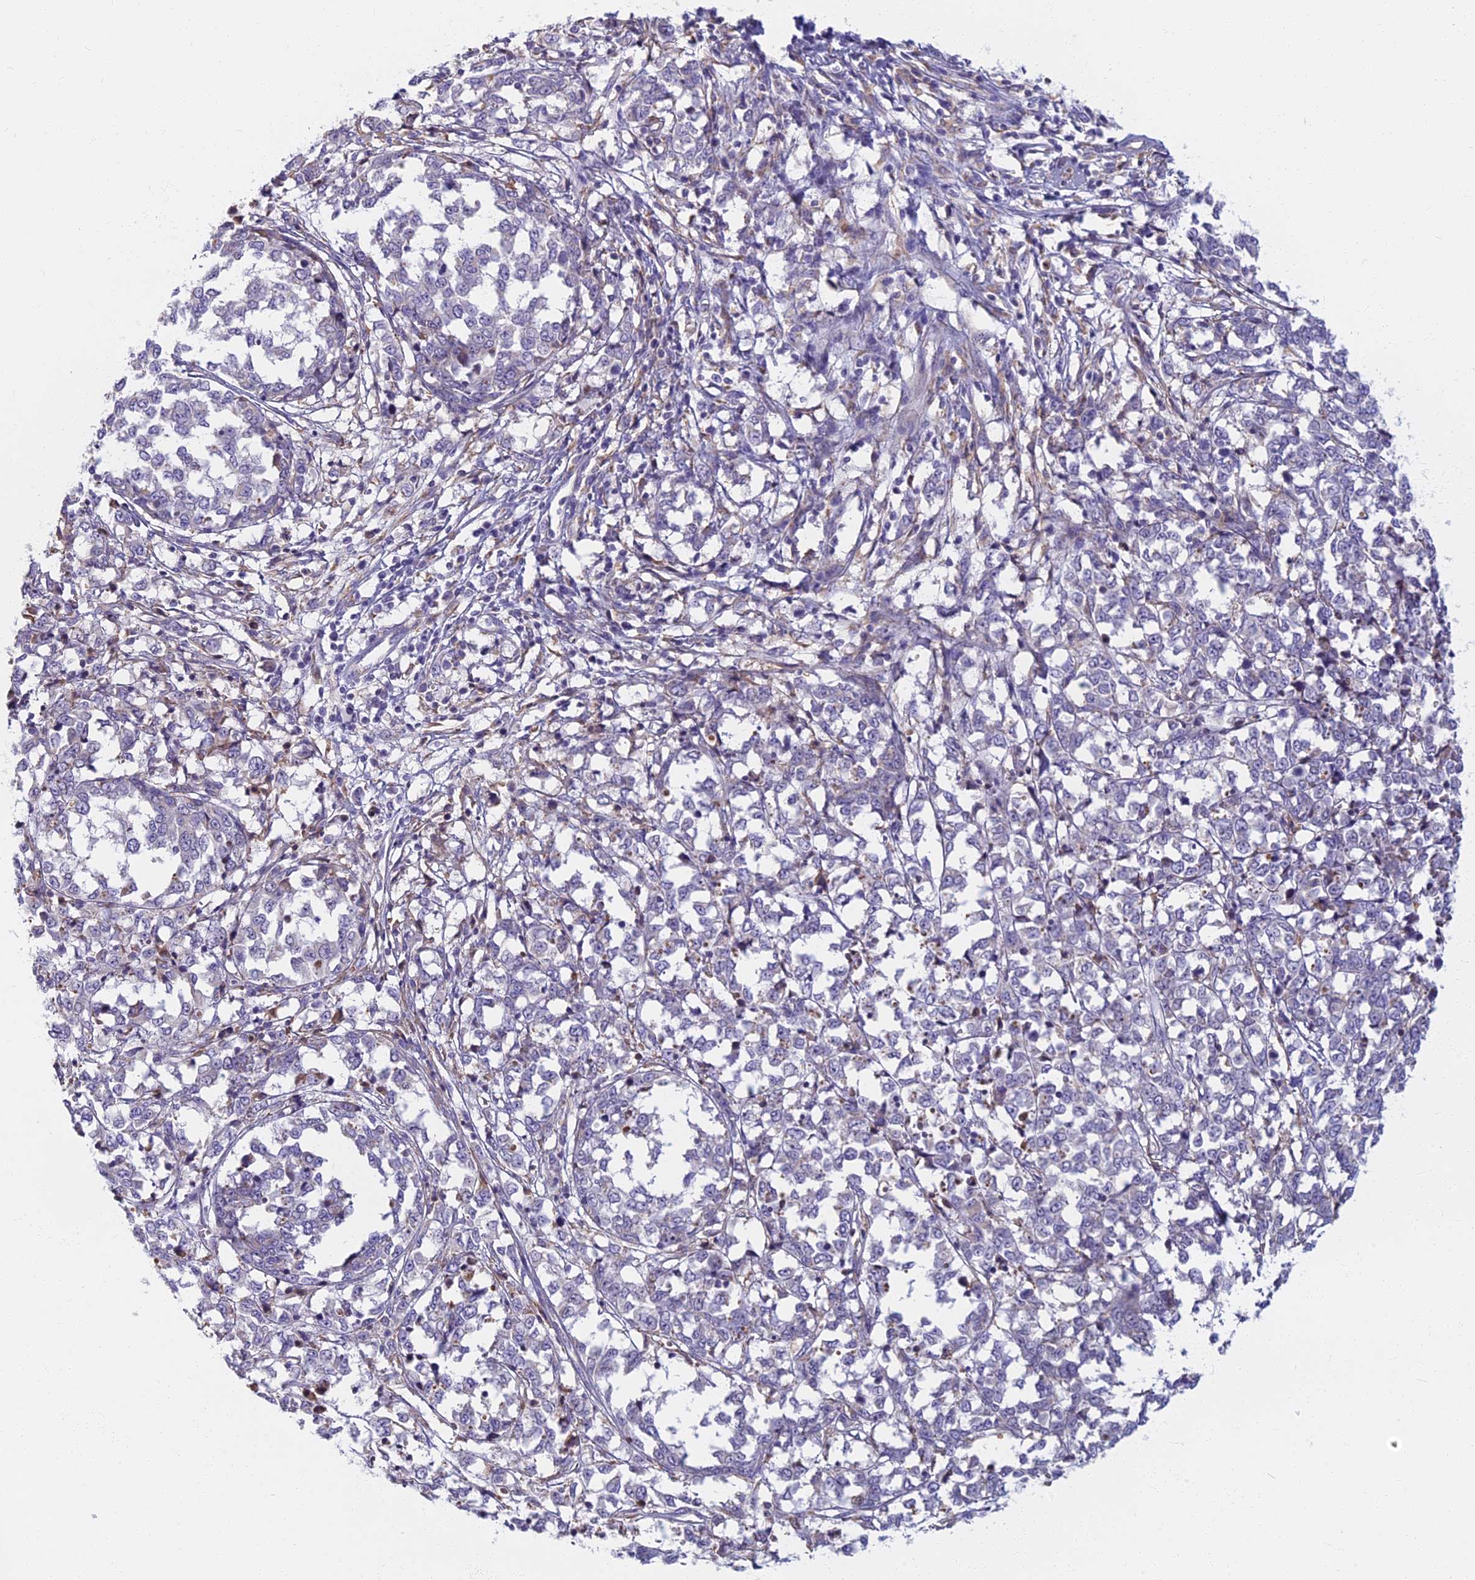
{"staining": {"intensity": "negative", "quantity": "none", "location": "none"}, "tissue": "melanoma", "cell_type": "Tumor cells", "image_type": "cancer", "snomed": [{"axis": "morphology", "description": "Malignant melanoma, NOS"}, {"axis": "topography", "description": "Skin"}], "caption": "Melanoma was stained to show a protein in brown. There is no significant staining in tumor cells.", "gene": "DDX51", "patient": {"sex": "female", "age": 72}}